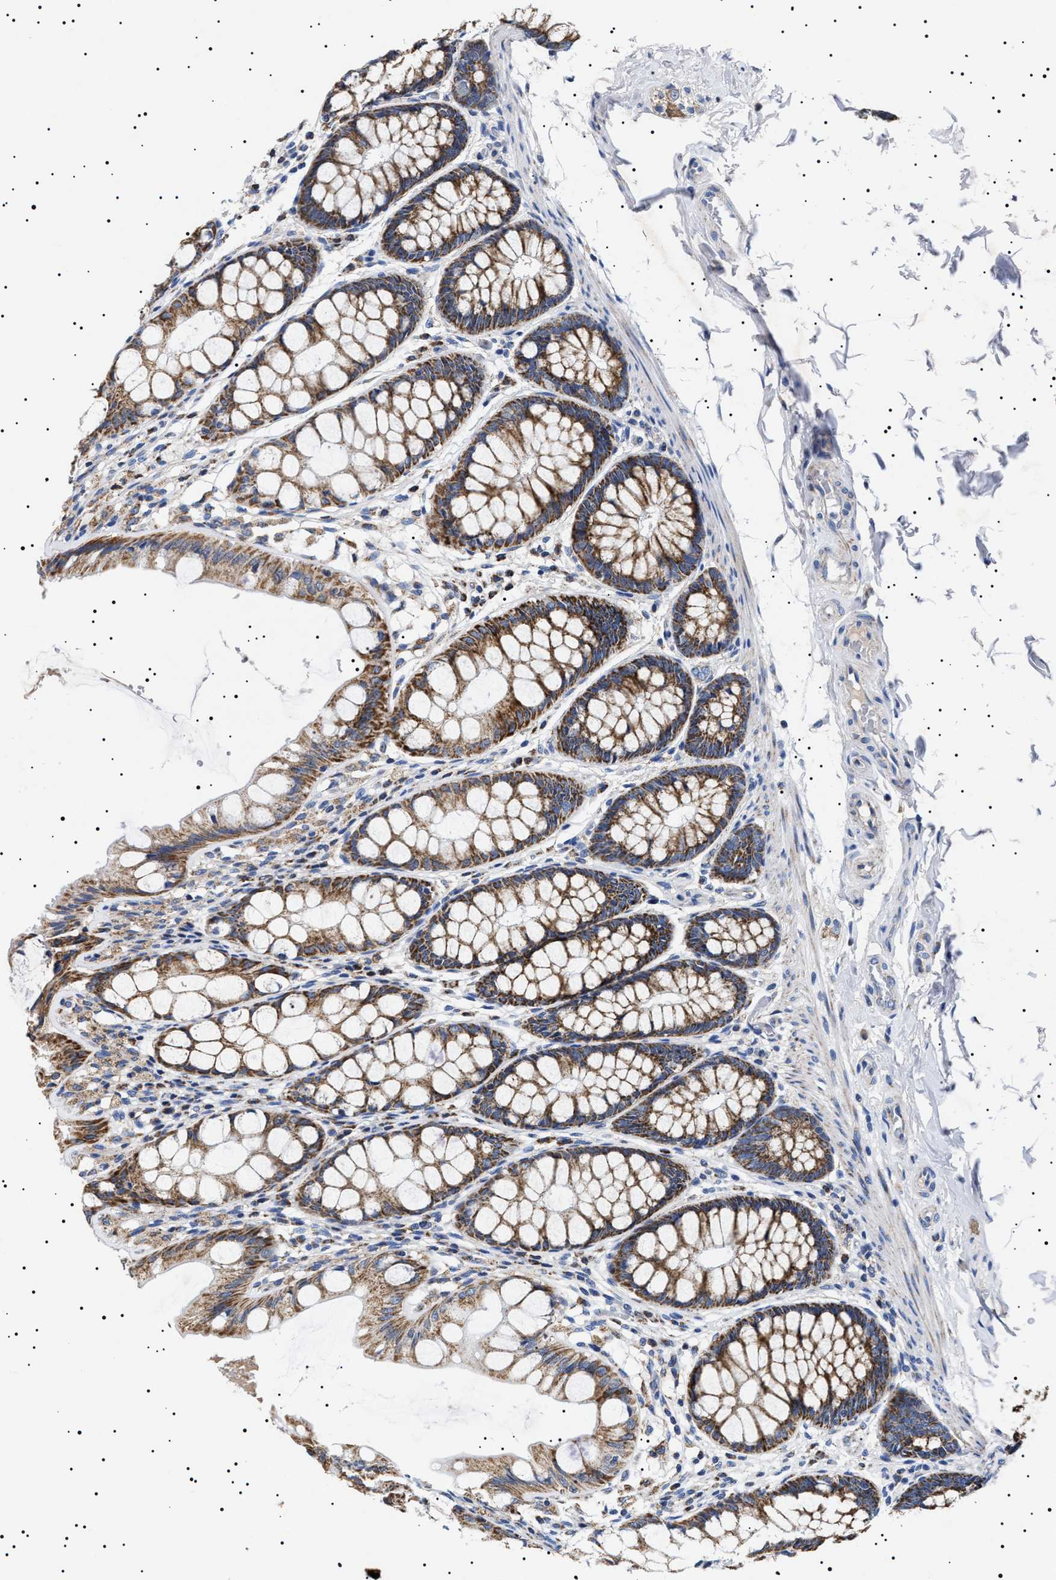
{"staining": {"intensity": "negative", "quantity": "none", "location": "none"}, "tissue": "colon", "cell_type": "Endothelial cells", "image_type": "normal", "snomed": [{"axis": "morphology", "description": "Normal tissue, NOS"}, {"axis": "topography", "description": "Colon"}], "caption": "A micrograph of colon stained for a protein shows no brown staining in endothelial cells.", "gene": "CHRDL2", "patient": {"sex": "male", "age": 47}}